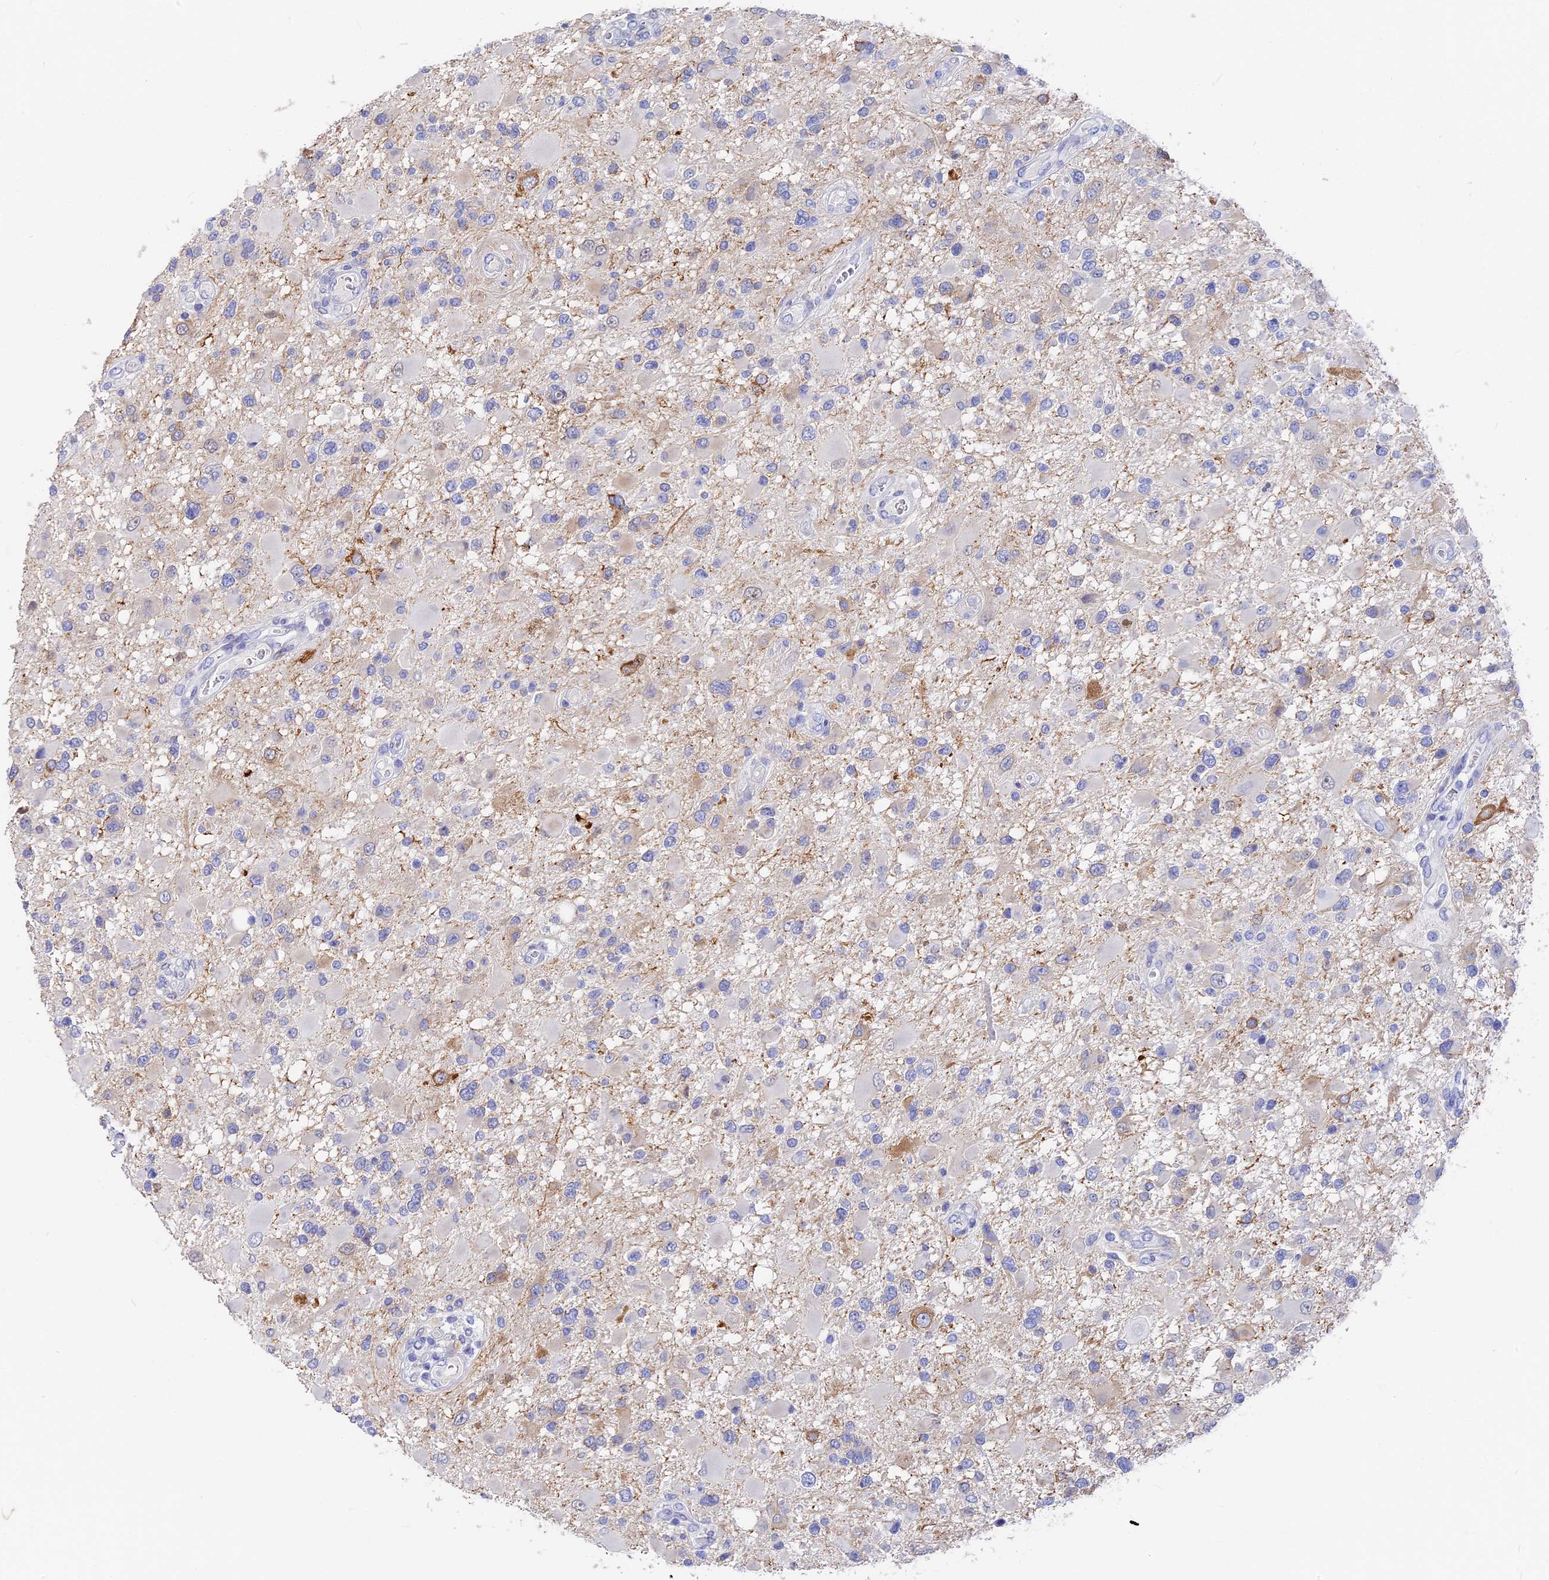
{"staining": {"intensity": "negative", "quantity": "none", "location": "none"}, "tissue": "glioma", "cell_type": "Tumor cells", "image_type": "cancer", "snomed": [{"axis": "morphology", "description": "Glioma, malignant, High grade"}, {"axis": "topography", "description": "Brain"}], "caption": "The immunohistochemistry photomicrograph has no significant expression in tumor cells of glioma tissue.", "gene": "VPS33B", "patient": {"sex": "male", "age": 53}}